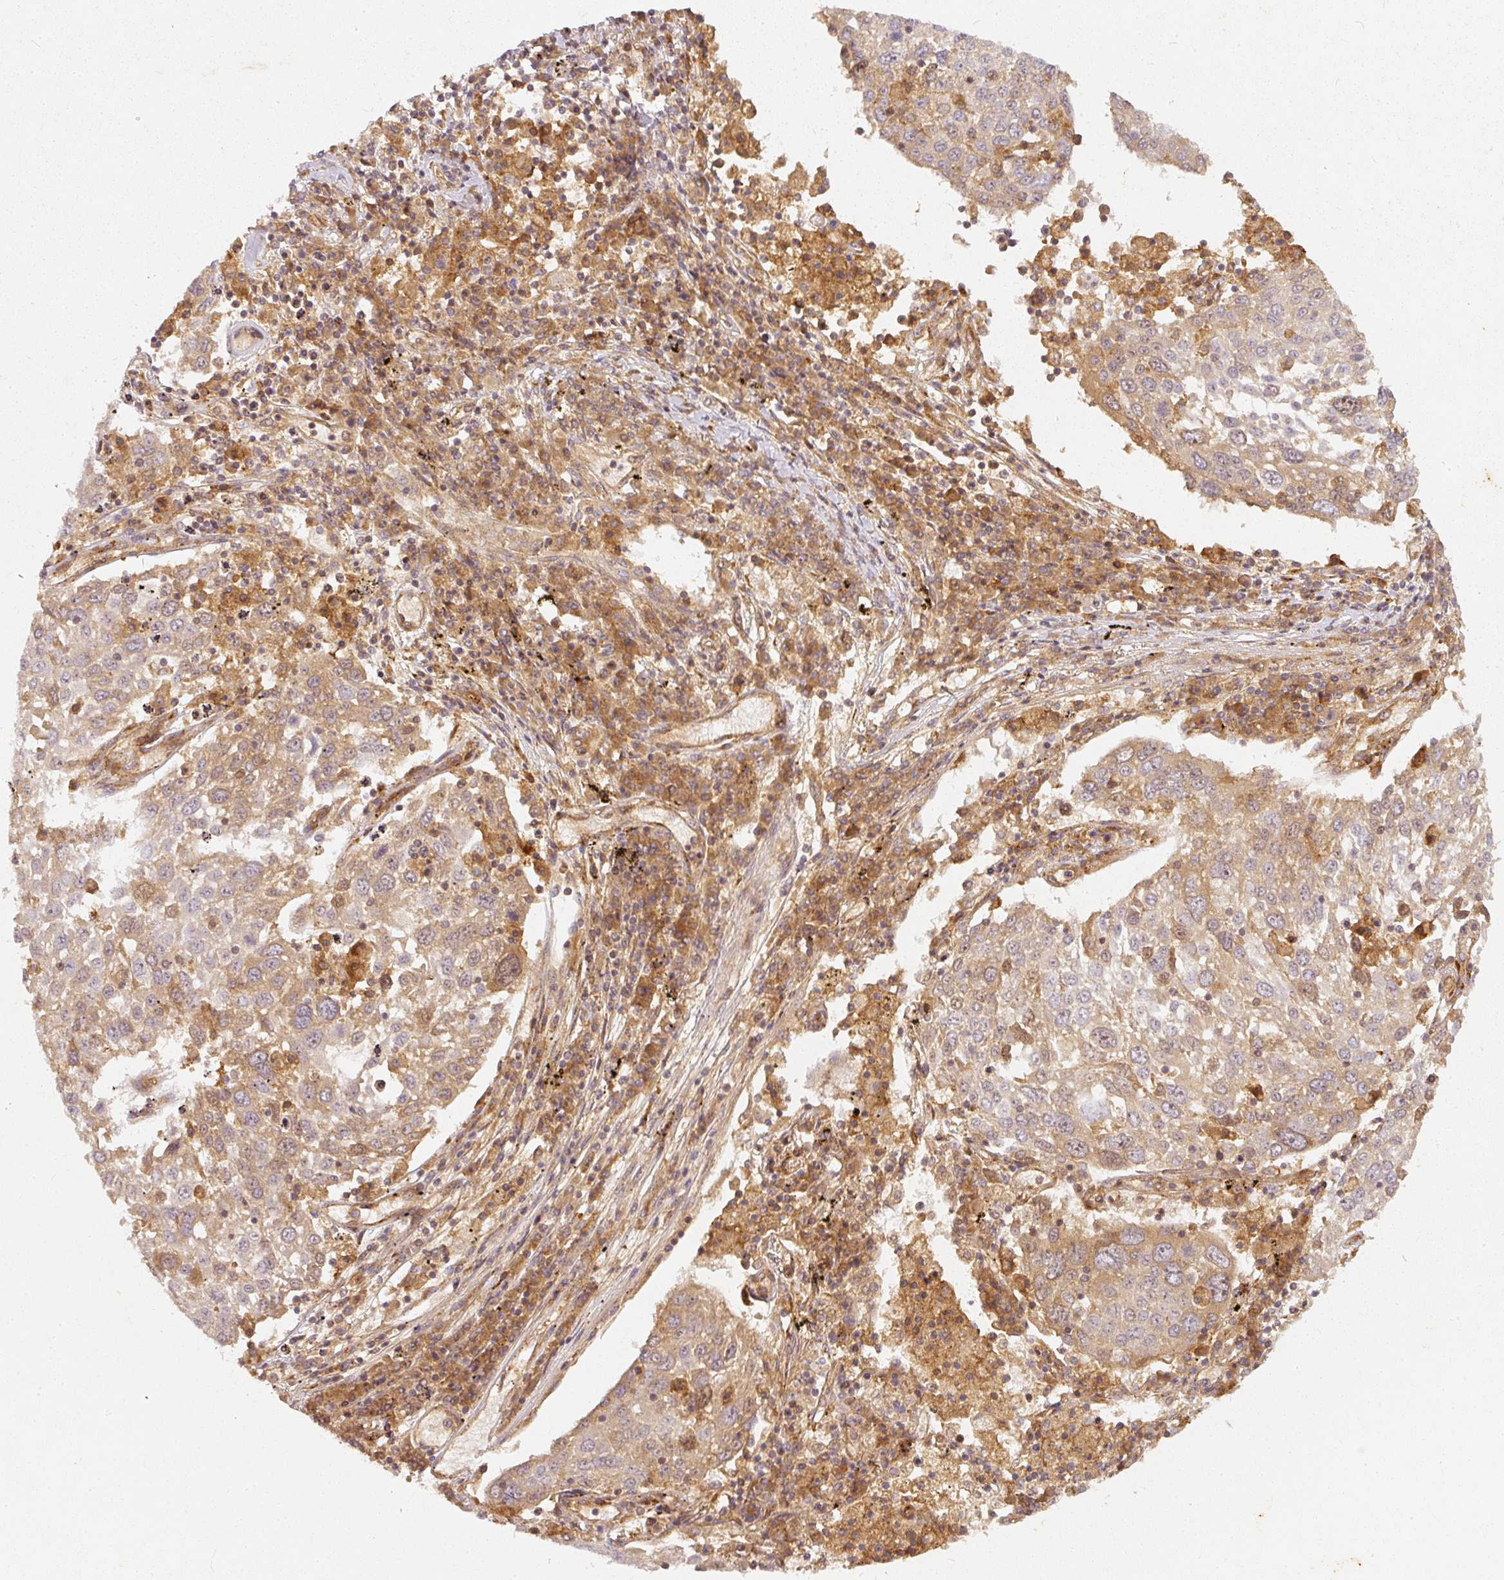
{"staining": {"intensity": "moderate", "quantity": "<25%", "location": "cytoplasmic/membranous"}, "tissue": "lung cancer", "cell_type": "Tumor cells", "image_type": "cancer", "snomed": [{"axis": "morphology", "description": "Squamous cell carcinoma, NOS"}, {"axis": "topography", "description": "Lung"}], "caption": "Immunohistochemistry image of neoplastic tissue: human lung cancer stained using immunohistochemistry (IHC) displays low levels of moderate protein expression localized specifically in the cytoplasmic/membranous of tumor cells, appearing as a cytoplasmic/membranous brown color.", "gene": "ZNF580", "patient": {"sex": "male", "age": 65}}